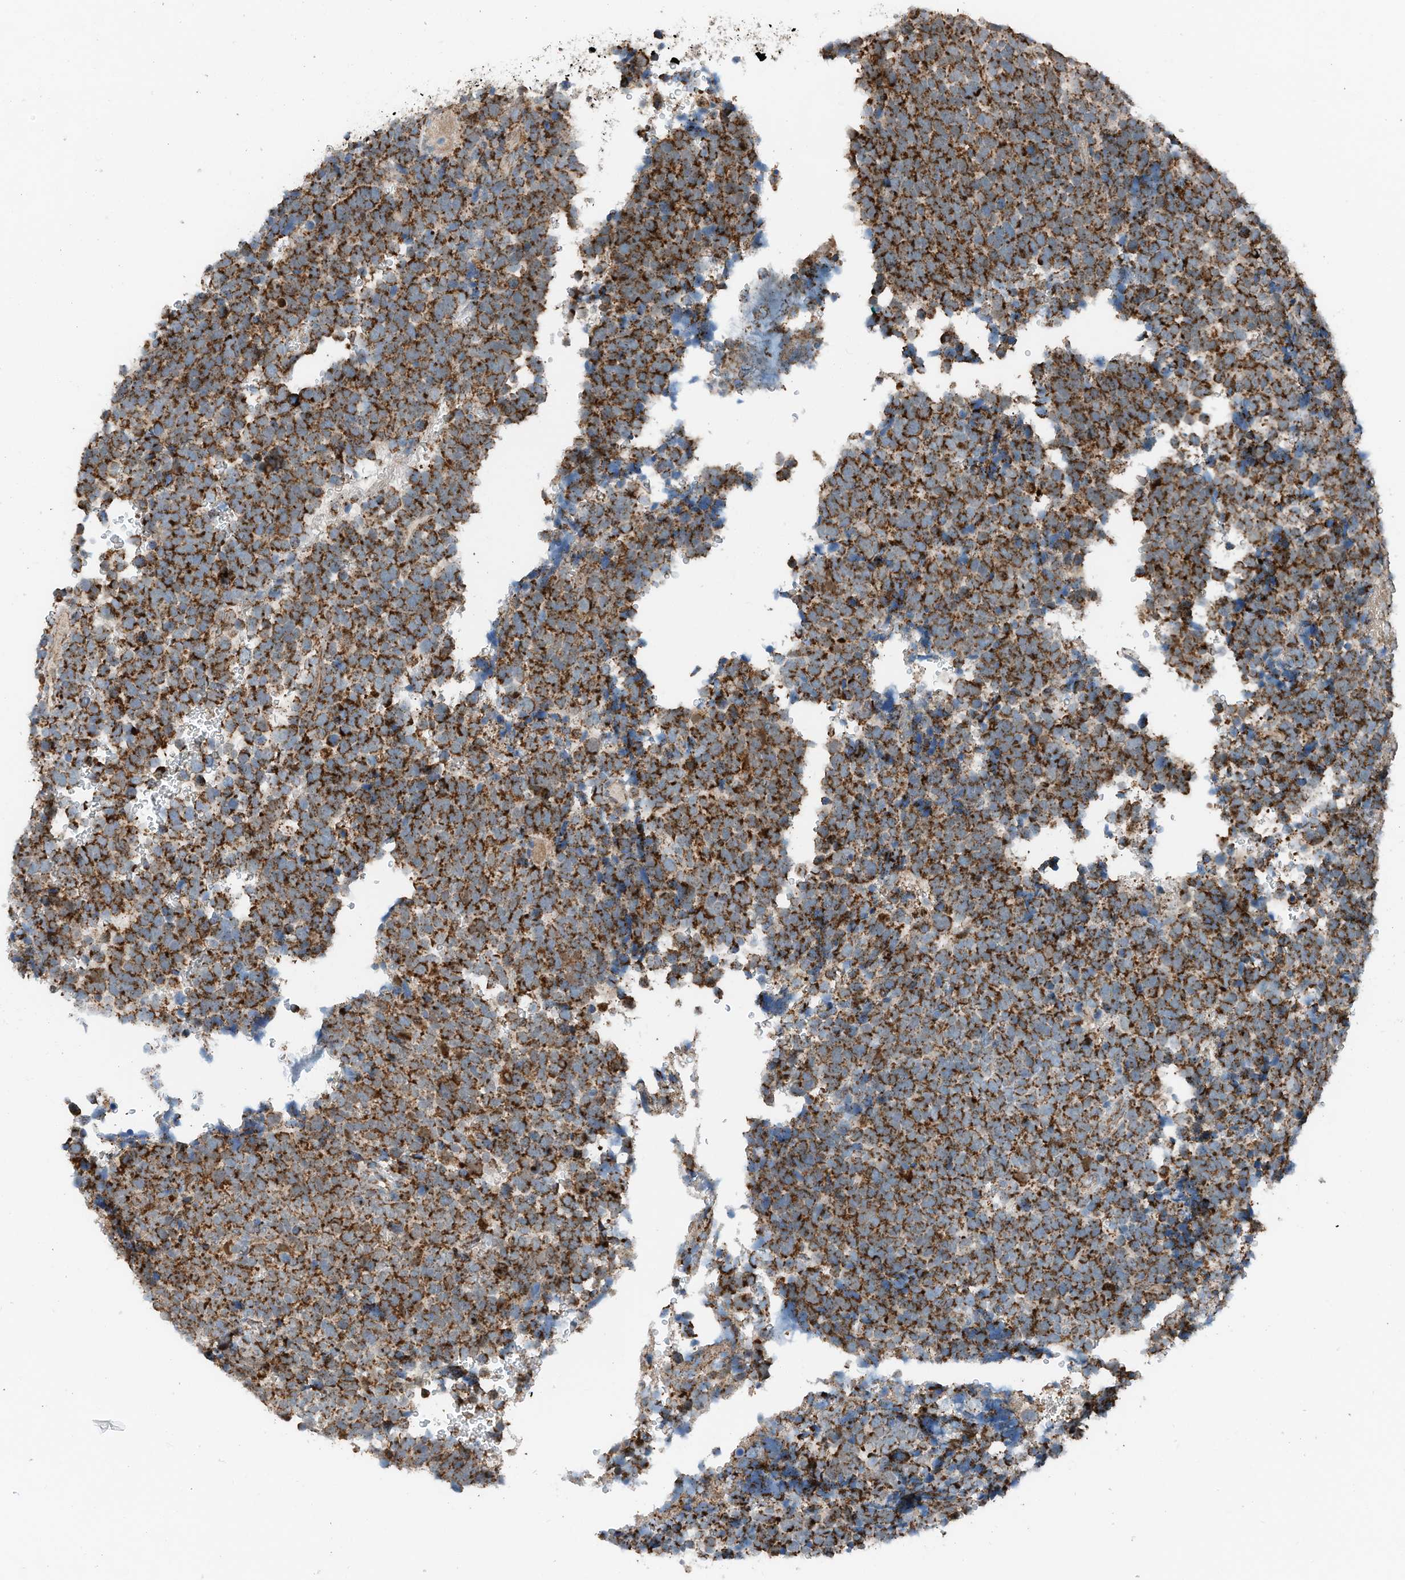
{"staining": {"intensity": "strong", "quantity": ">75%", "location": "cytoplasmic/membranous"}, "tissue": "urothelial cancer", "cell_type": "Tumor cells", "image_type": "cancer", "snomed": [{"axis": "morphology", "description": "Urothelial carcinoma, High grade"}, {"axis": "topography", "description": "Urinary bladder"}], "caption": "High-grade urothelial carcinoma stained with a brown dye exhibits strong cytoplasmic/membranous positive positivity in approximately >75% of tumor cells.", "gene": "RMND1", "patient": {"sex": "female", "age": 82}}